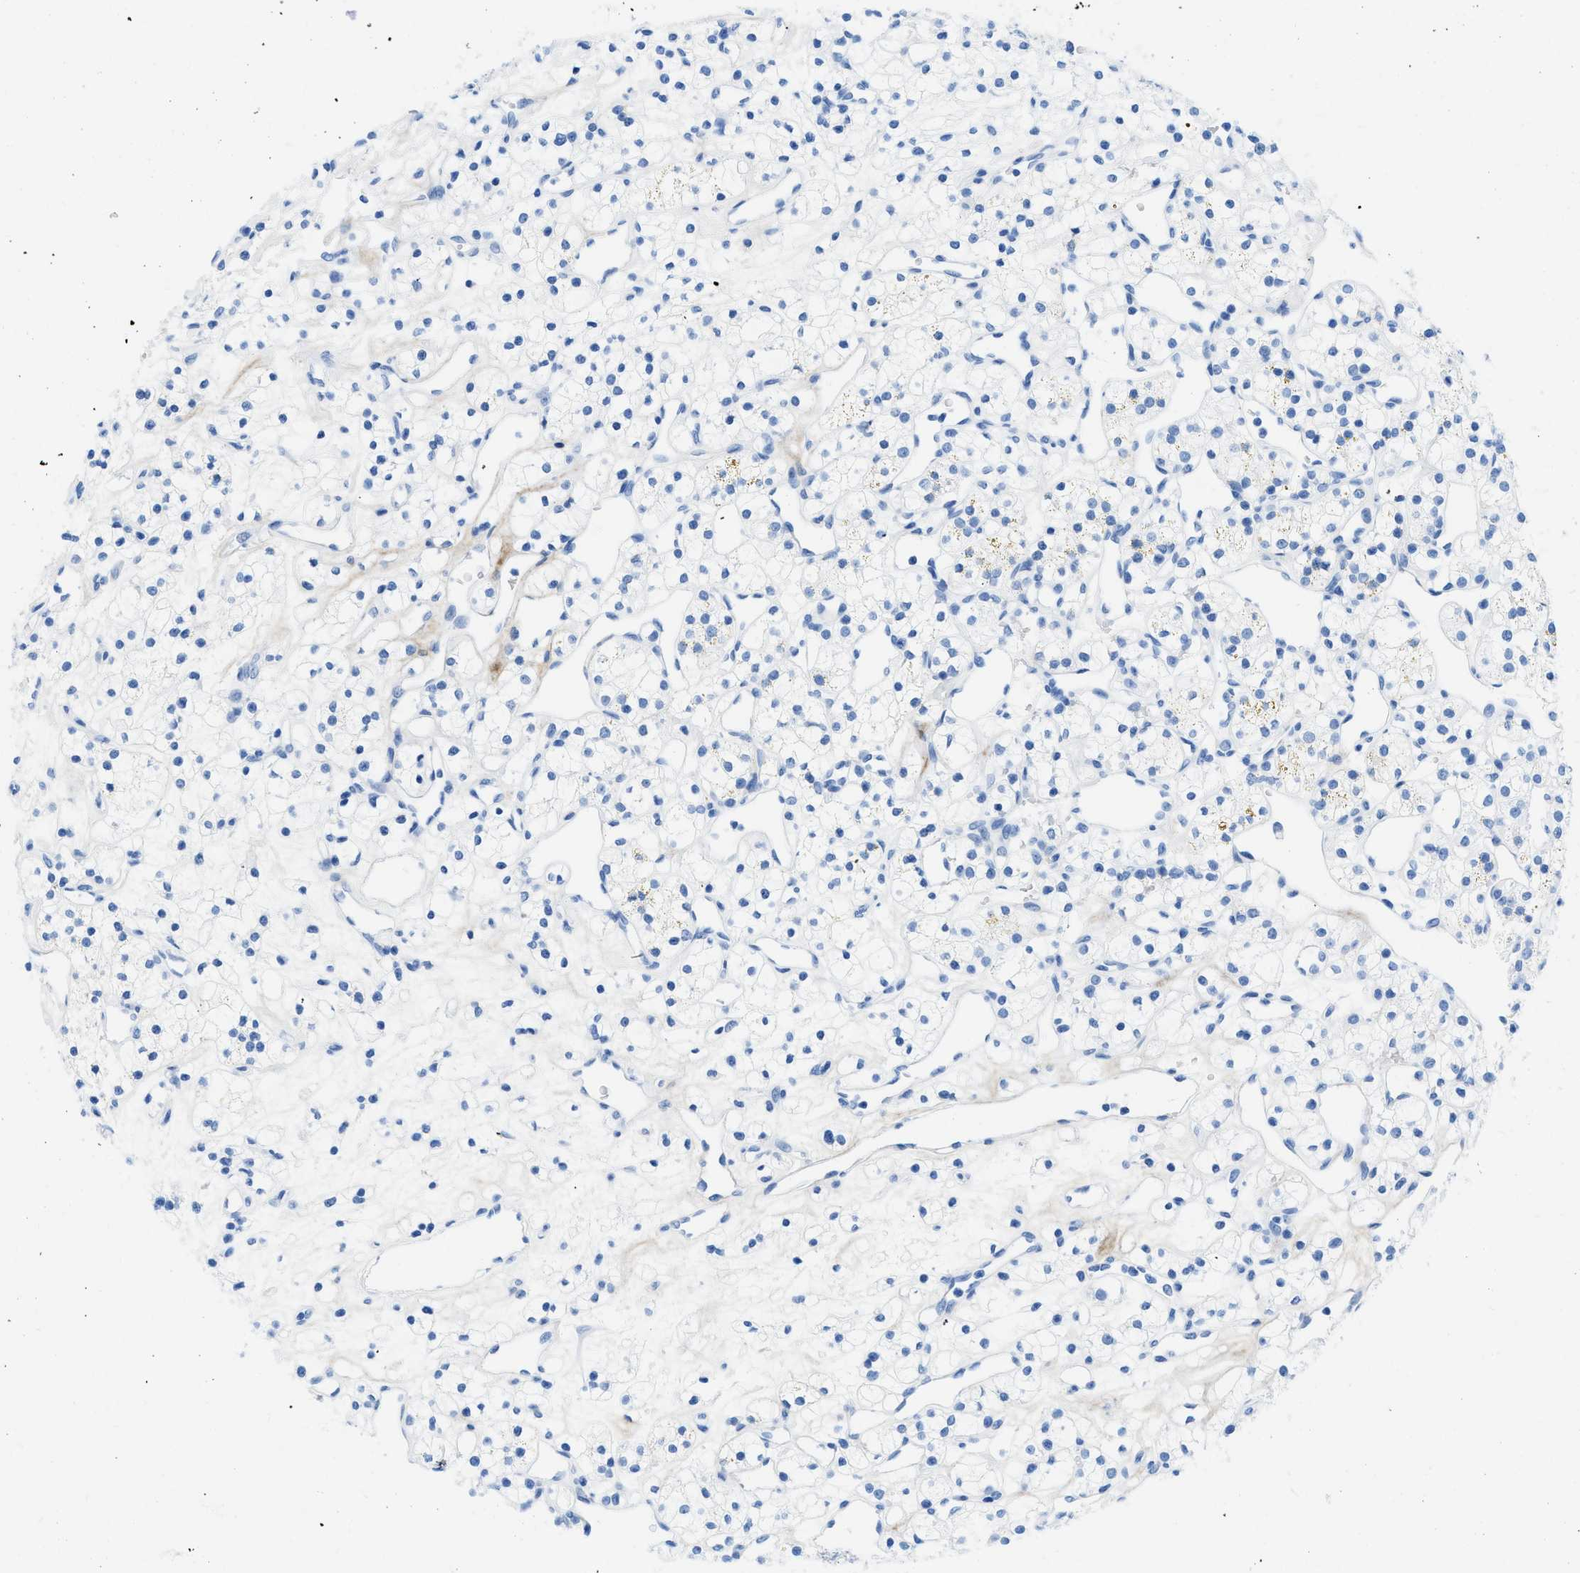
{"staining": {"intensity": "negative", "quantity": "none", "location": "none"}, "tissue": "renal cancer", "cell_type": "Tumor cells", "image_type": "cancer", "snomed": [{"axis": "morphology", "description": "Adenocarcinoma, NOS"}, {"axis": "topography", "description": "Kidney"}], "caption": "This is a image of IHC staining of renal cancer (adenocarcinoma), which shows no positivity in tumor cells. (IHC, brightfield microscopy, high magnification).", "gene": "COL3A1", "patient": {"sex": "female", "age": 60}}